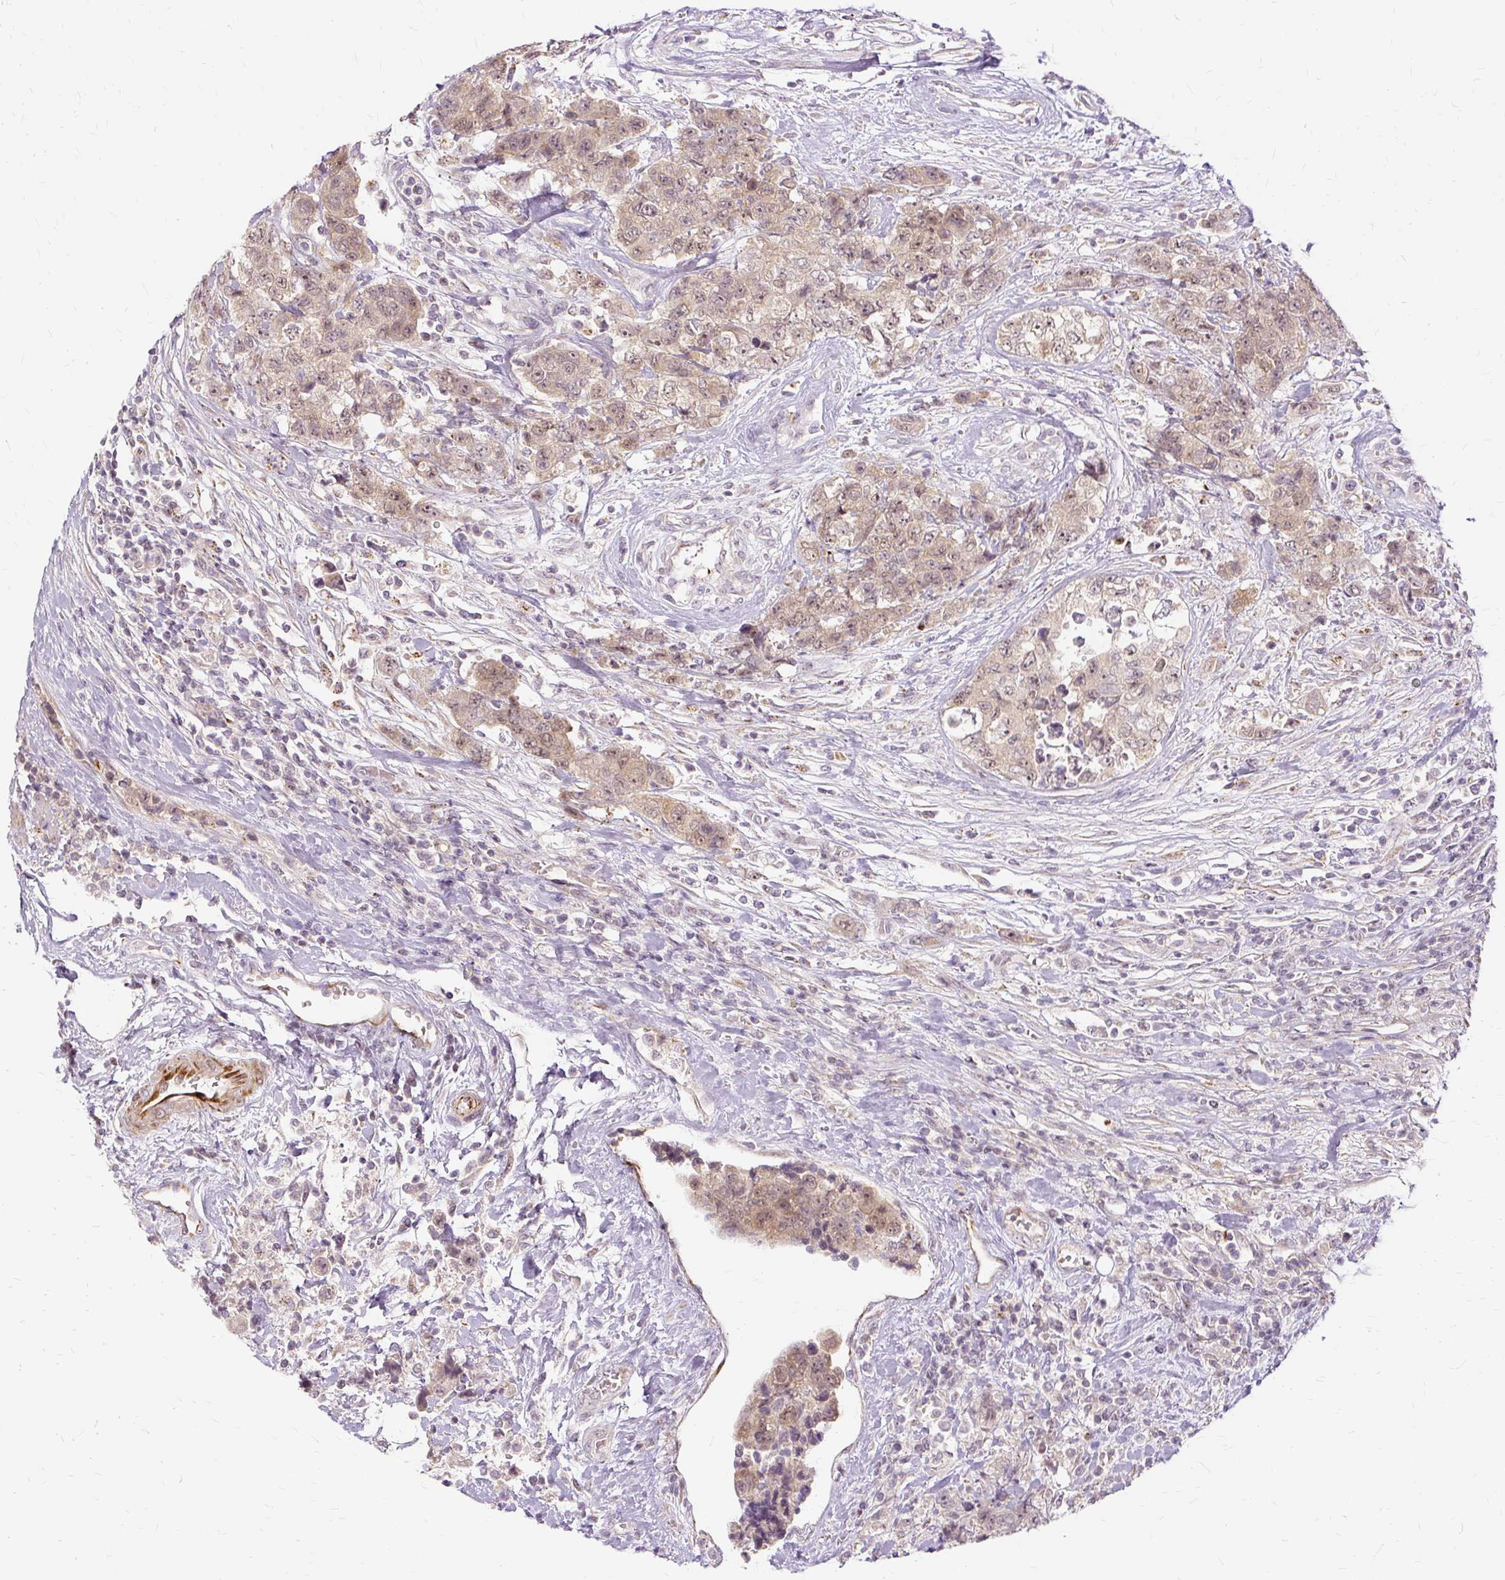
{"staining": {"intensity": "moderate", "quantity": "25%-75%", "location": "cytoplasmic/membranous,nuclear"}, "tissue": "urothelial cancer", "cell_type": "Tumor cells", "image_type": "cancer", "snomed": [{"axis": "morphology", "description": "Urothelial carcinoma, High grade"}, {"axis": "topography", "description": "Urinary bladder"}], "caption": "DAB (3,3'-diaminobenzidine) immunohistochemical staining of high-grade urothelial carcinoma reveals moderate cytoplasmic/membranous and nuclear protein expression in approximately 25%-75% of tumor cells.", "gene": "MMACHC", "patient": {"sex": "female", "age": 78}}